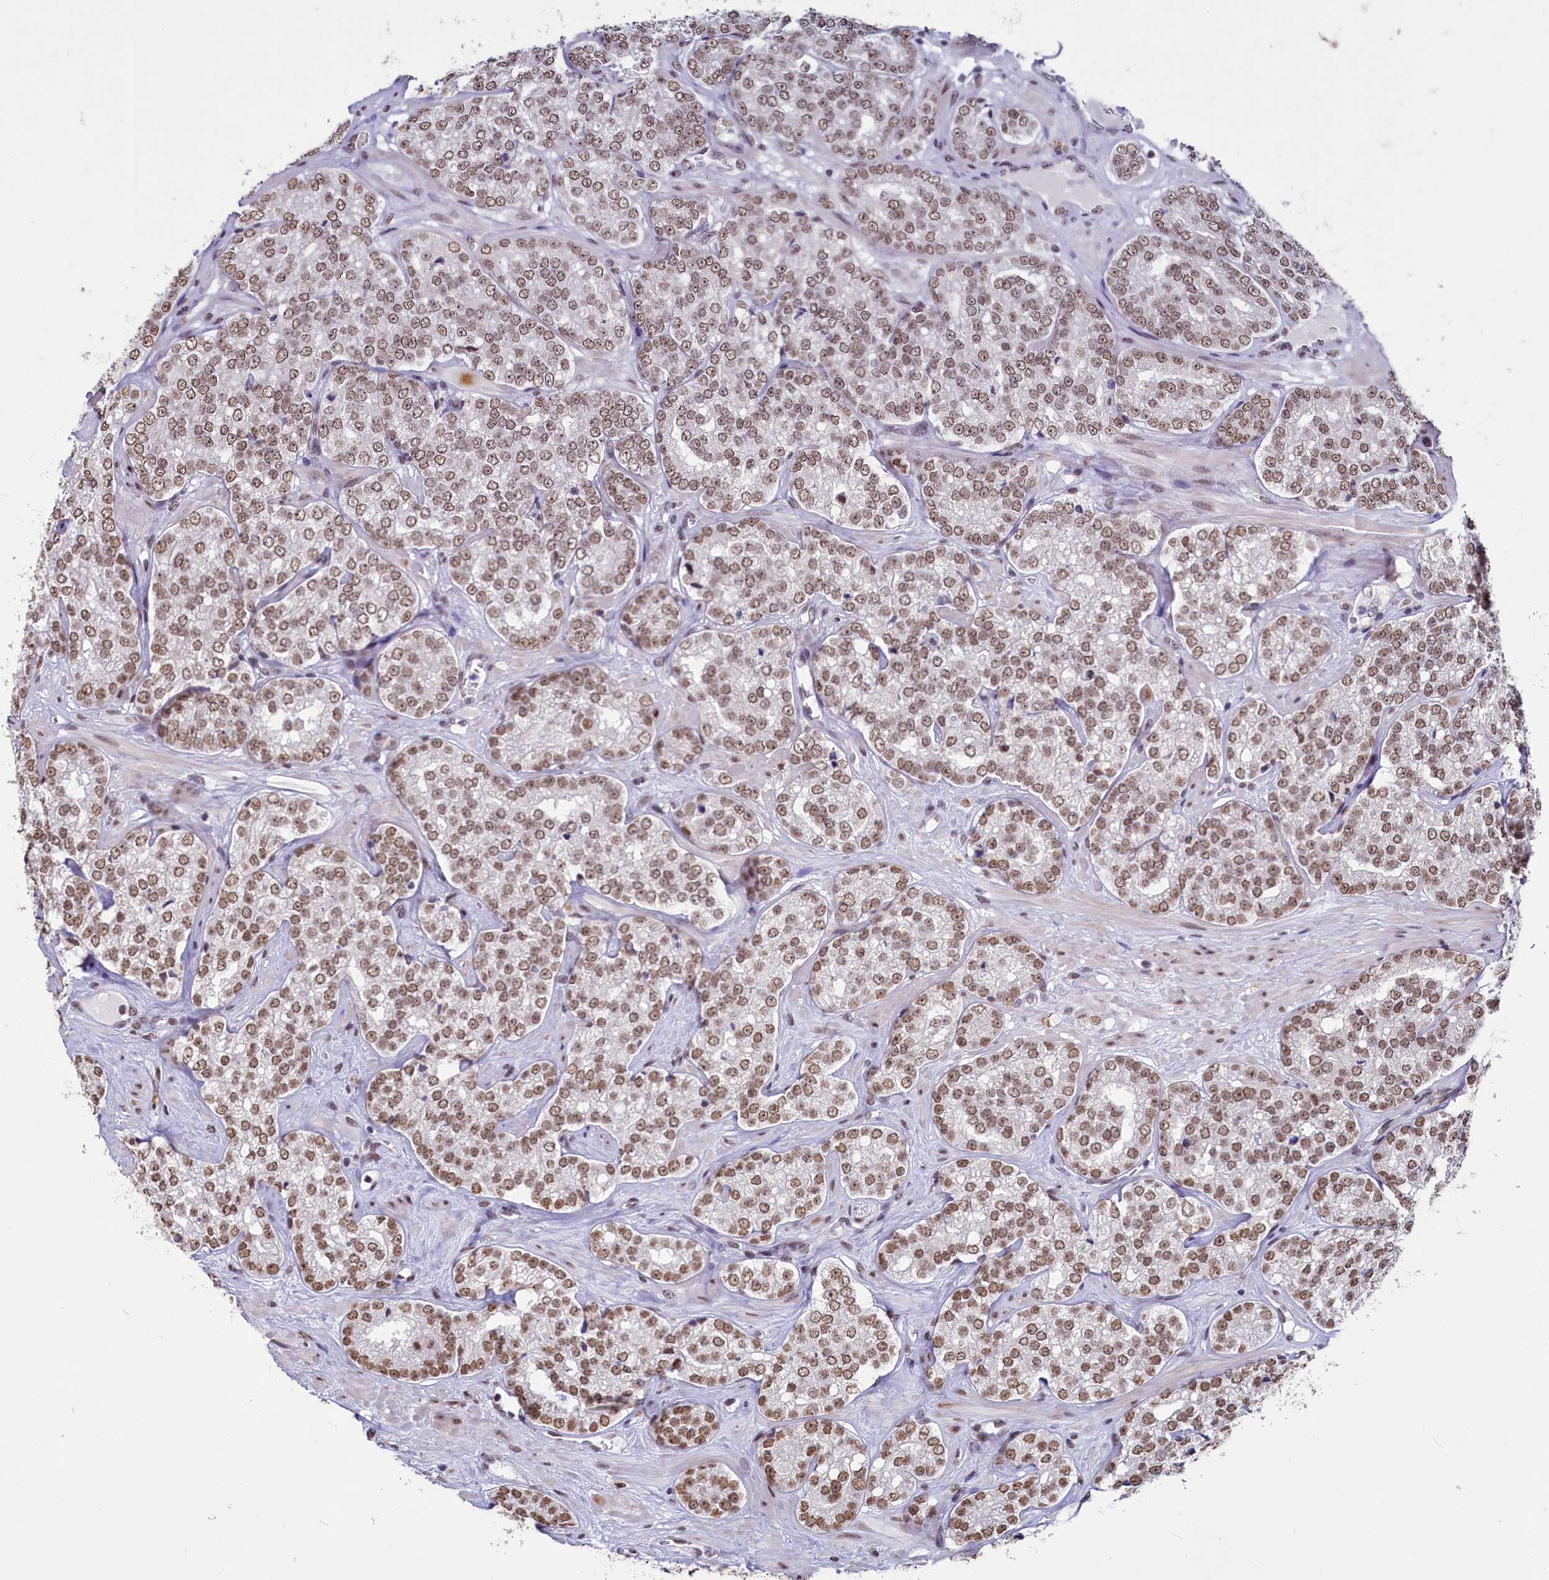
{"staining": {"intensity": "moderate", "quantity": ">75%", "location": "nuclear"}, "tissue": "prostate cancer", "cell_type": "Tumor cells", "image_type": "cancer", "snomed": [{"axis": "morphology", "description": "Normal tissue, NOS"}, {"axis": "morphology", "description": "Adenocarcinoma, High grade"}, {"axis": "topography", "description": "Prostate"}], "caption": "Prostate adenocarcinoma (high-grade) stained with DAB (3,3'-diaminobenzidine) immunohistochemistry (IHC) demonstrates medium levels of moderate nuclear staining in approximately >75% of tumor cells.", "gene": "PARPBP", "patient": {"sex": "male", "age": 83}}